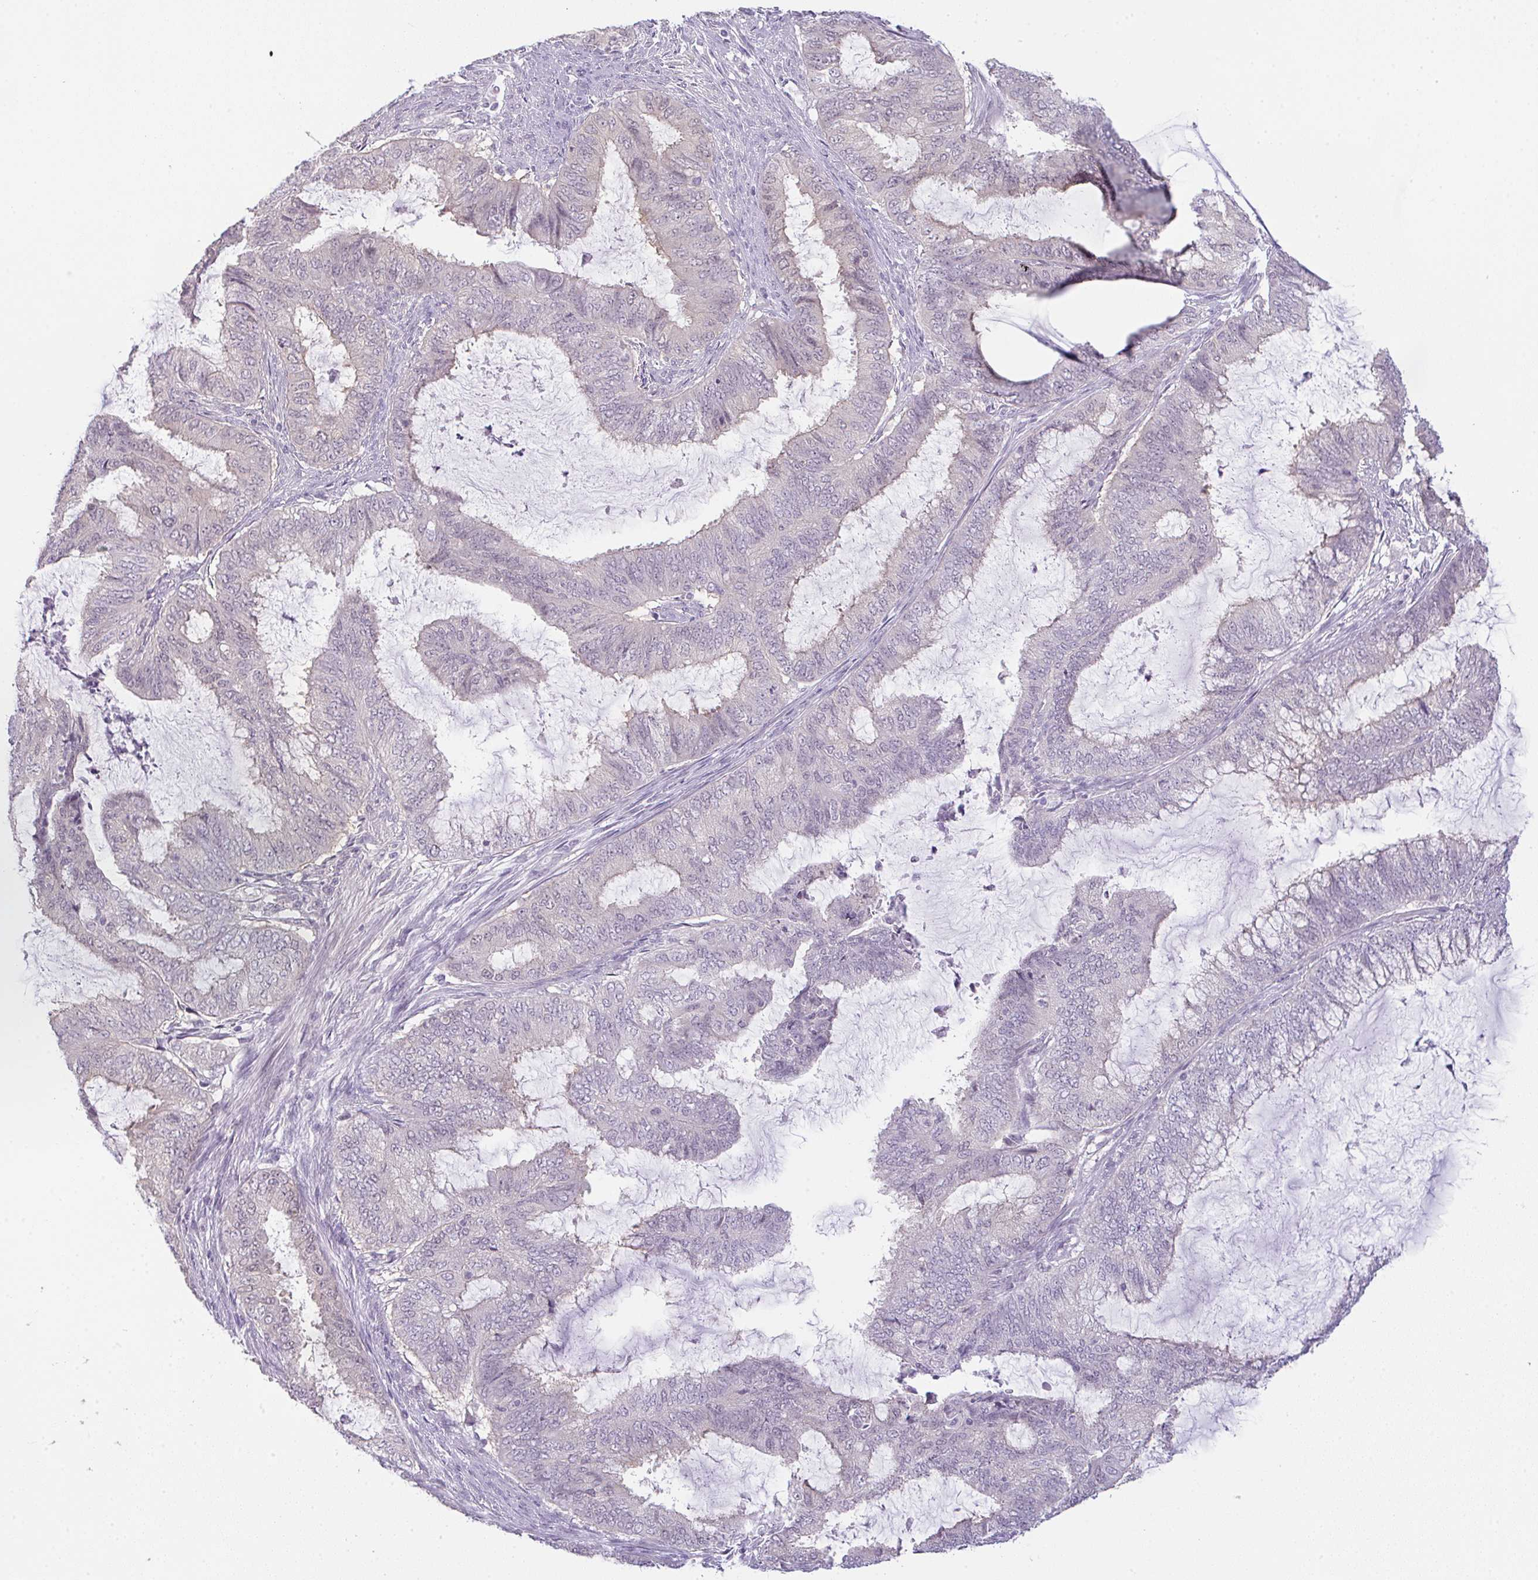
{"staining": {"intensity": "moderate", "quantity": "<25%", "location": "nuclear"}, "tissue": "endometrial cancer", "cell_type": "Tumor cells", "image_type": "cancer", "snomed": [{"axis": "morphology", "description": "Adenocarcinoma, NOS"}, {"axis": "topography", "description": "Endometrium"}], "caption": "Protein staining of endometrial cancer tissue shows moderate nuclear expression in about <25% of tumor cells. (DAB (3,3'-diaminobenzidine) IHC, brown staining for protein, blue staining for nuclei).", "gene": "CSE1L", "patient": {"sex": "female", "age": 51}}